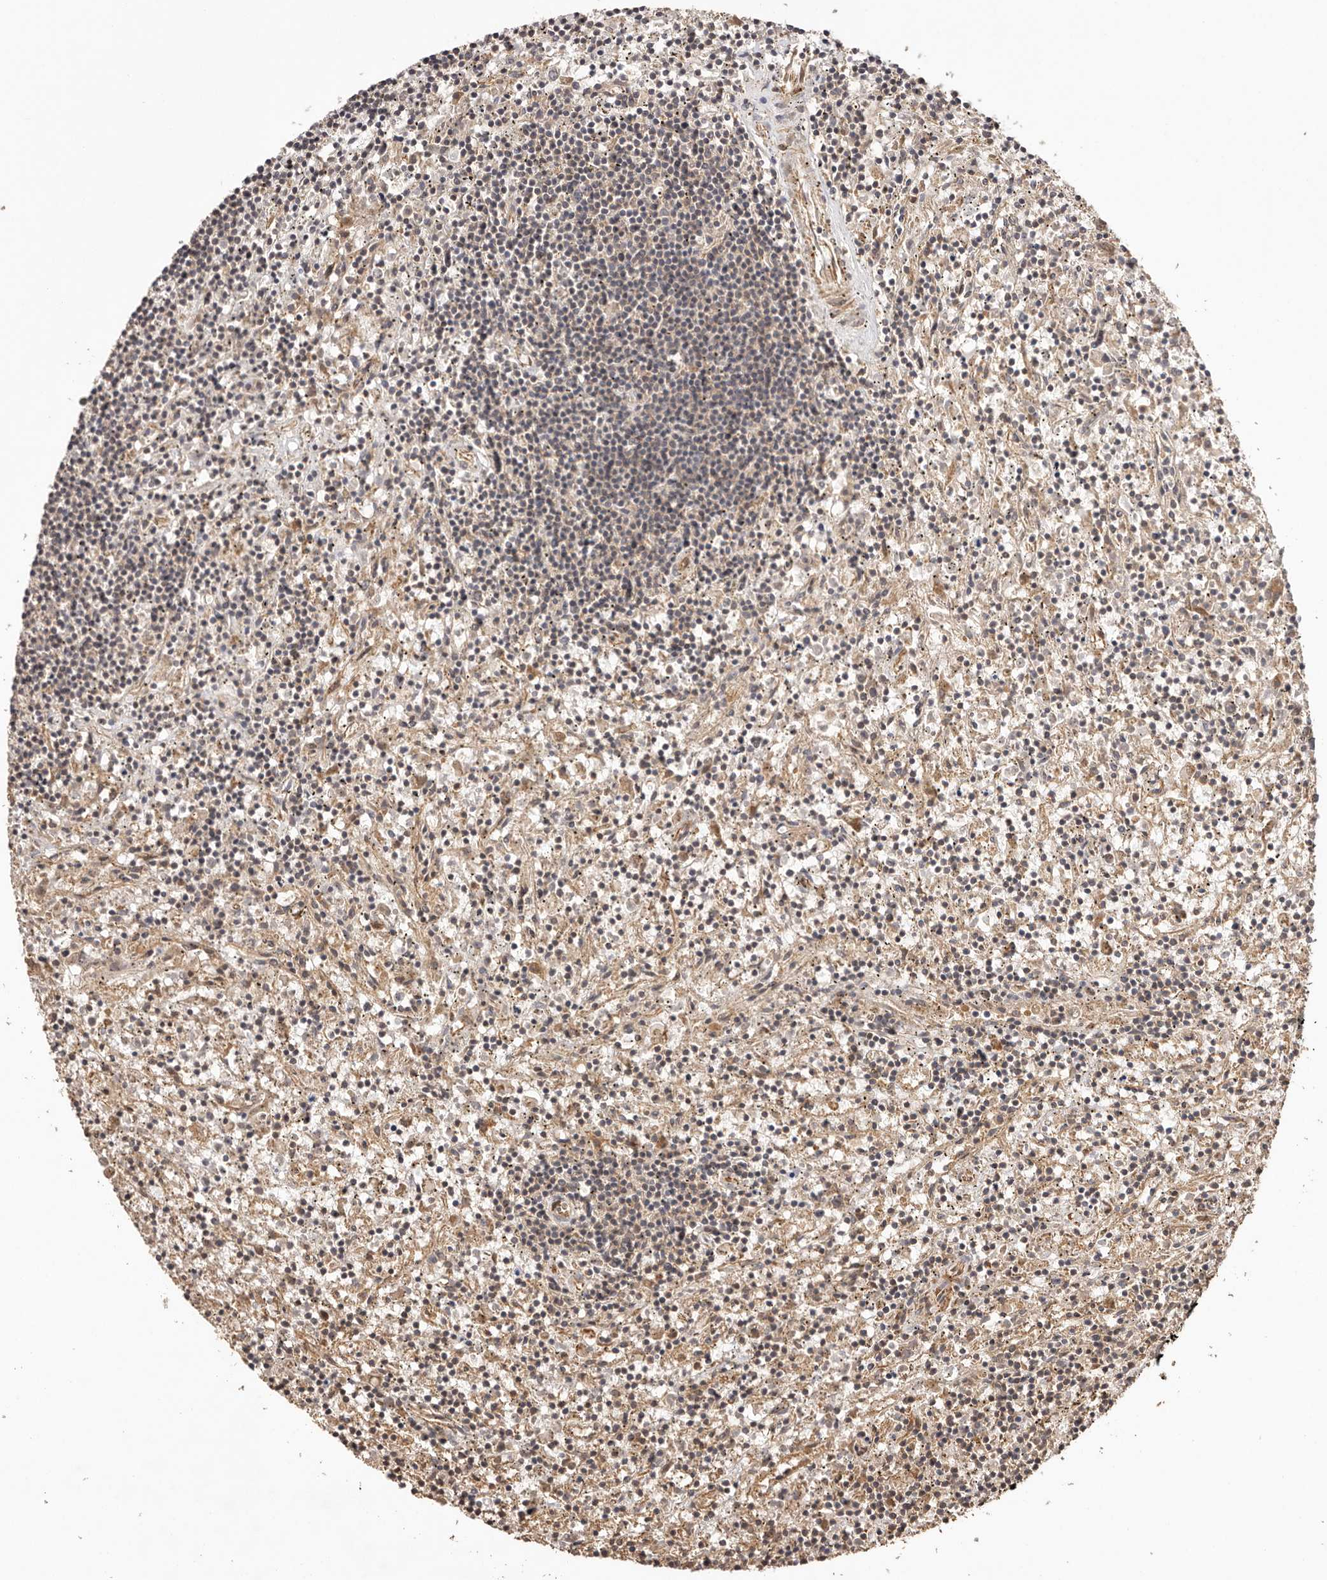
{"staining": {"intensity": "negative", "quantity": "none", "location": "none"}, "tissue": "lymphoma", "cell_type": "Tumor cells", "image_type": "cancer", "snomed": [{"axis": "morphology", "description": "Malignant lymphoma, non-Hodgkin's type, Low grade"}, {"axis": "topography", "description": "Spleen"}], "caption": "Malignant lymphoma, non-Hodgkin's type (low-grade) stained for a protein using immunohistochemistry (IHC) displays no expression tumor cells.", "gene": "UBR2", "patient": {"sex": "male", "age": 76}}